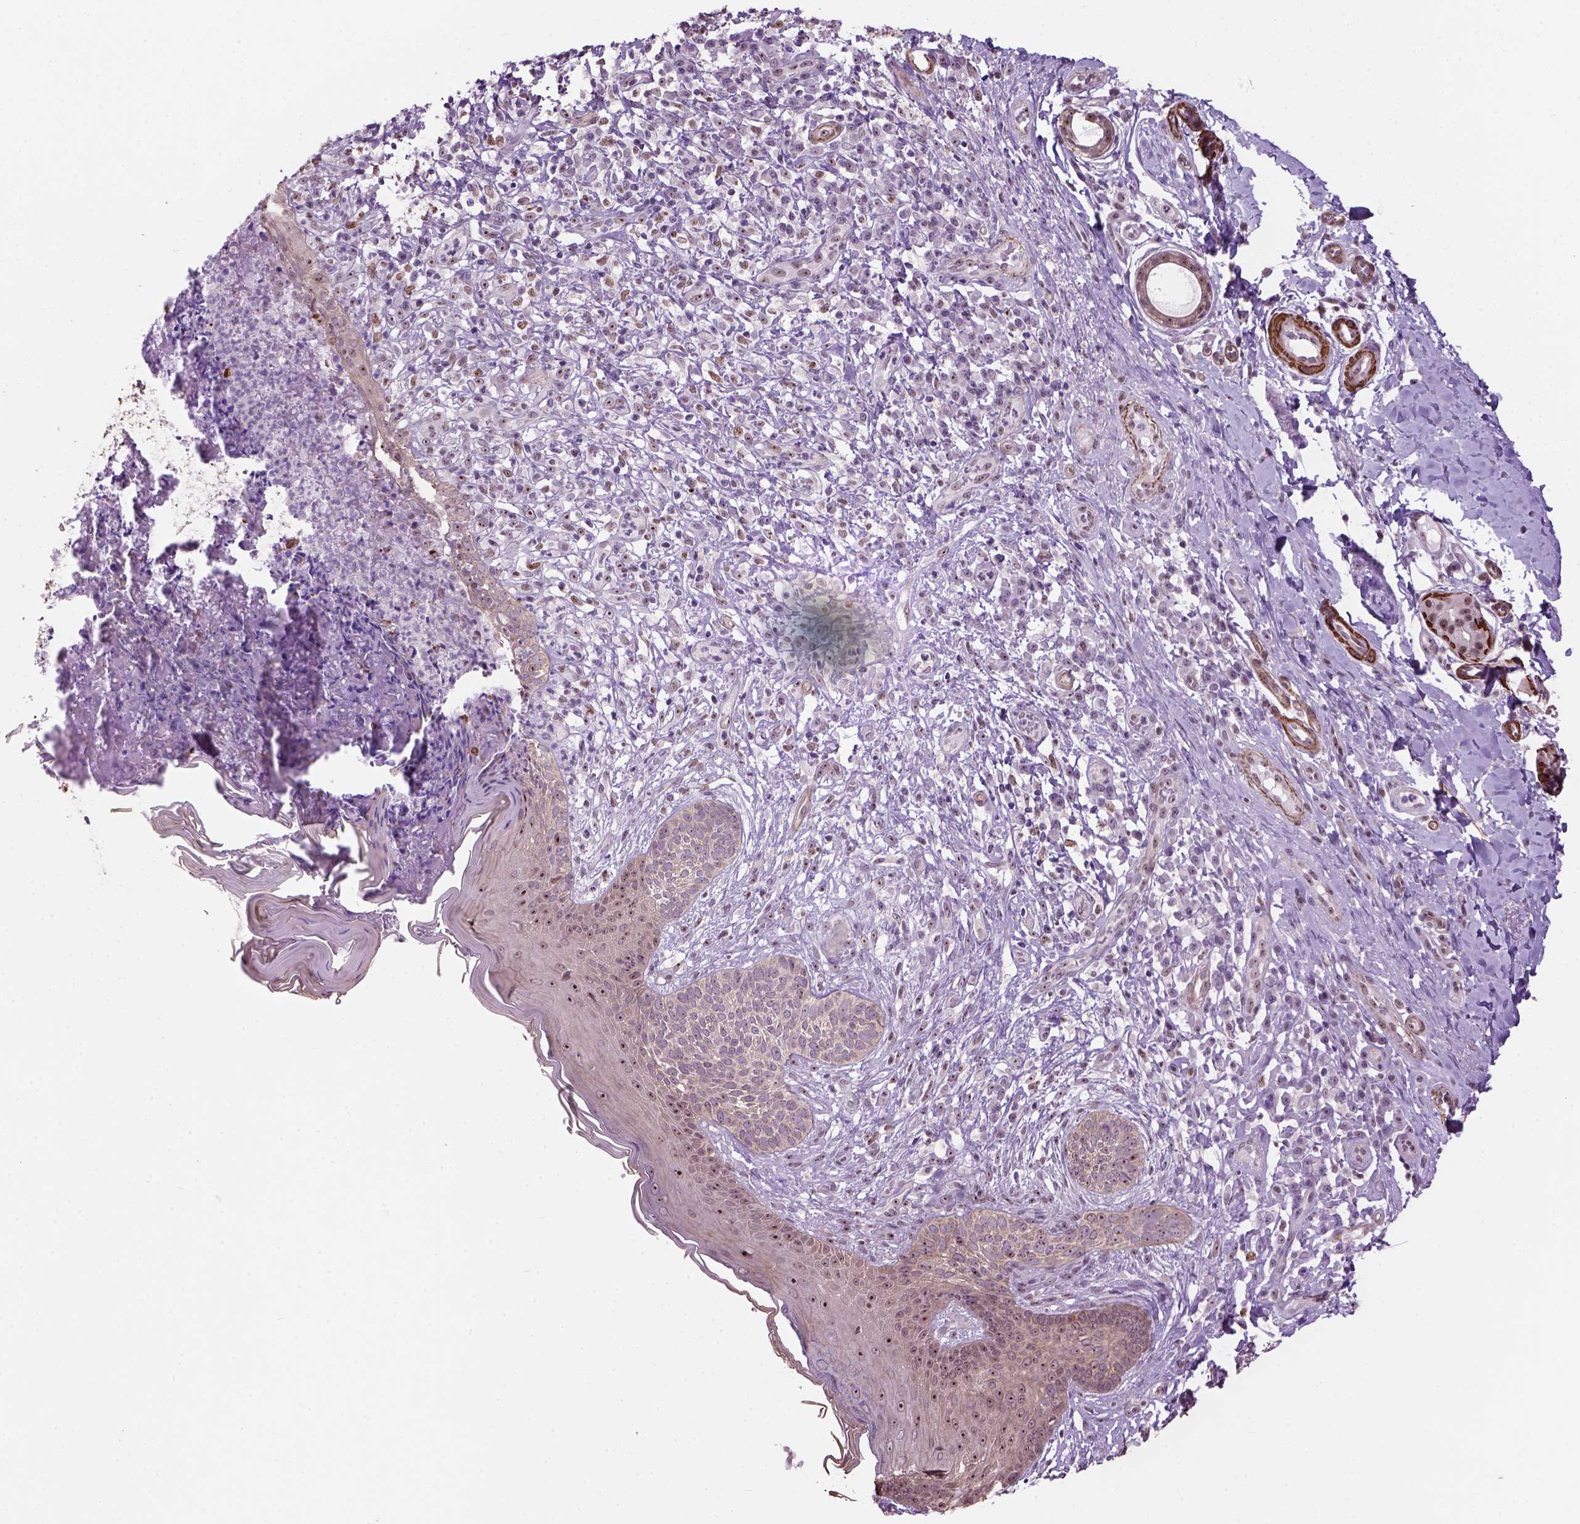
{"staining": {"intensity": "moderate", "quantity": ">75%", "location": "nuclear"}, "tissue": "skin cancer", "cell_type": "Tumor cells", "image_type": "cancer", "snomed": [{"axis": "morphology", "description": "Basal cell carcinoma"}, {"axis": "topography", "description": "Skin"}], "caption": "The immunohistochemical stain highlights moderate nuclear positivity in tumor cells of skin basal cell carcinoma tissue.", "gene": "RRS1", "patient": {"sex": "male", "age": 89}}